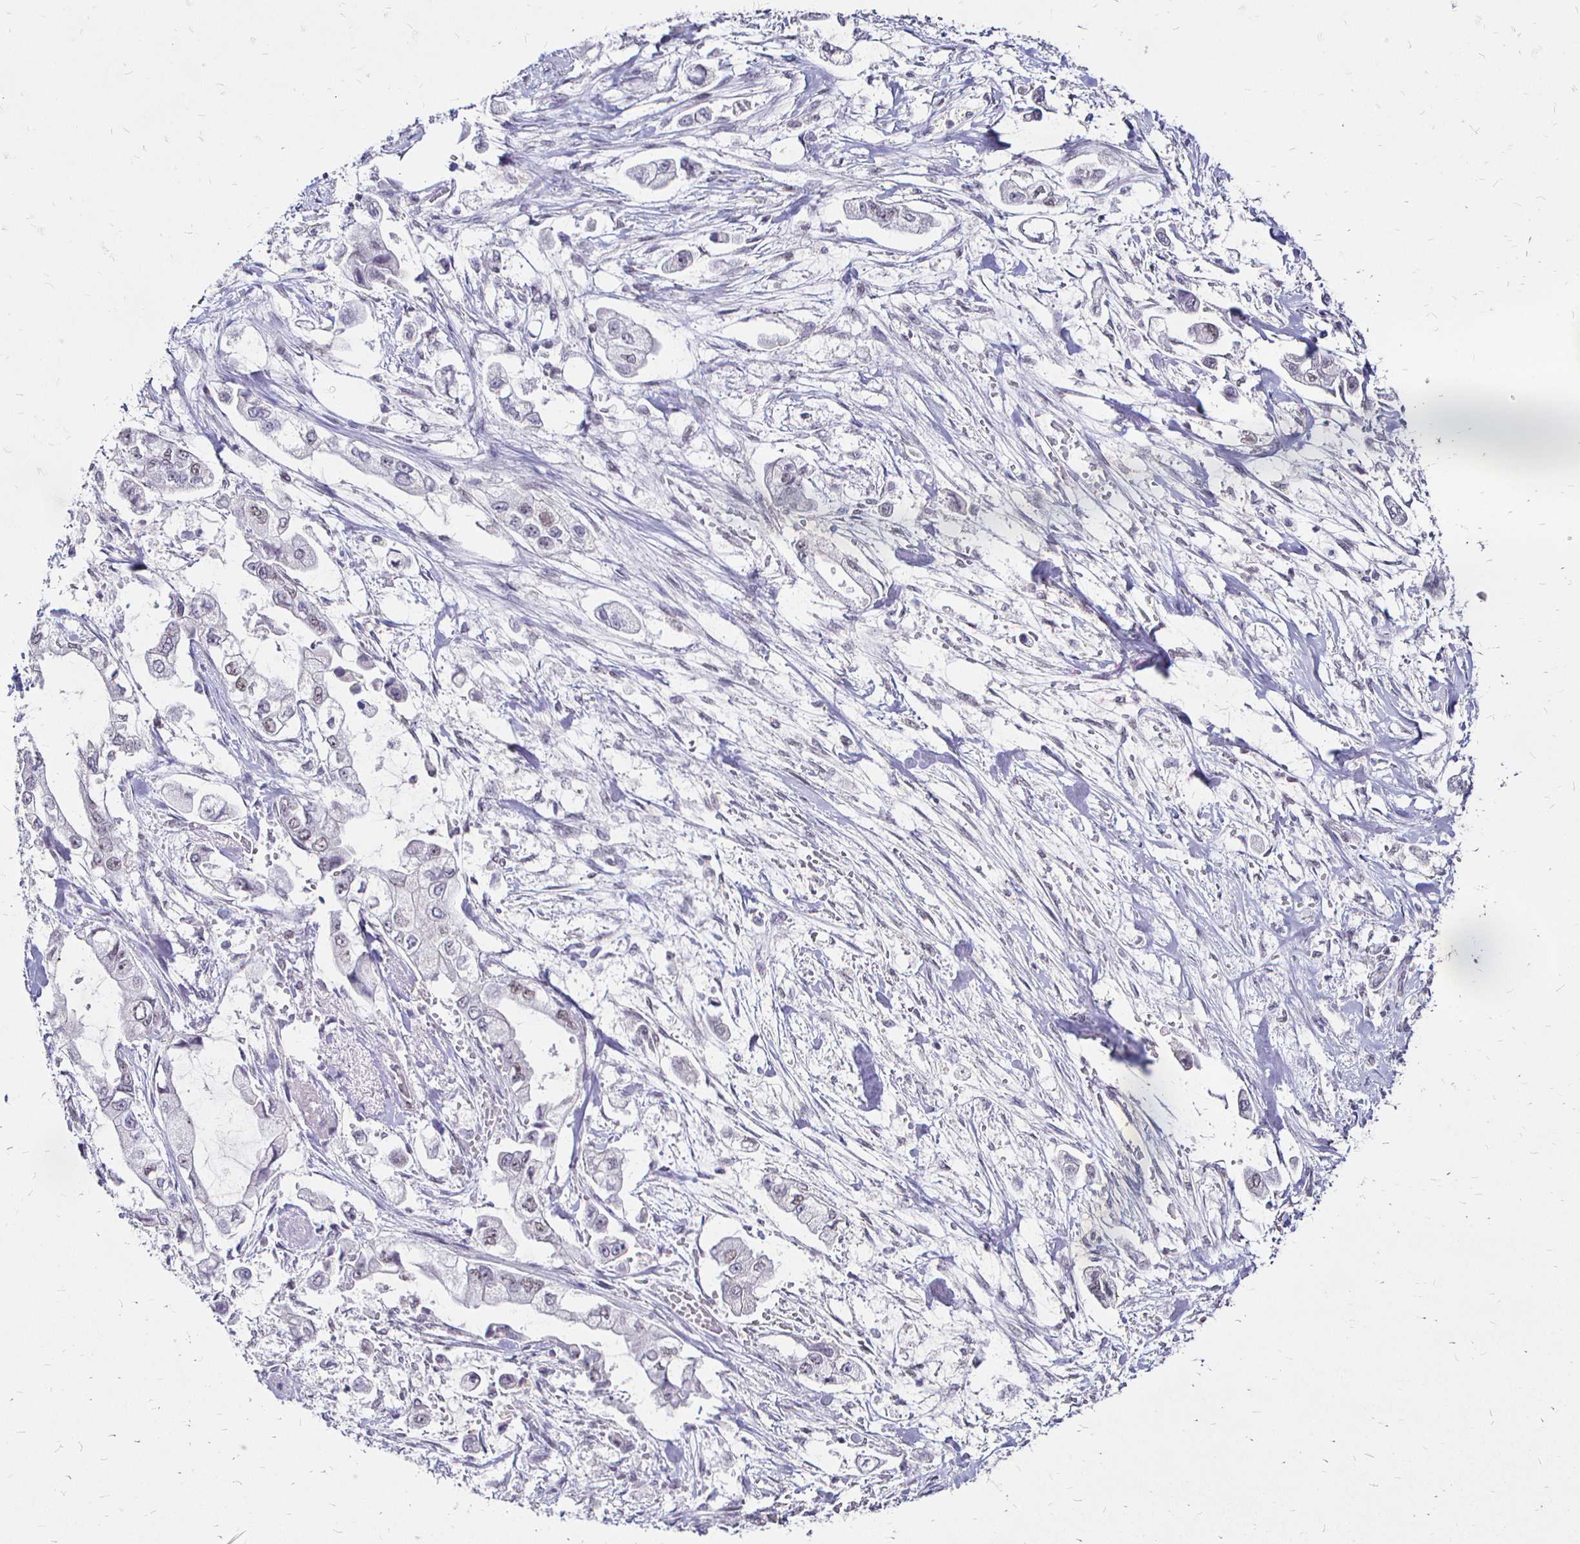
{"staining": {"intensity": "weak", "quantity": "<25%", "location": "nuclear"}, "tissue": "stomach cancer", "cell_type": "Tumor cells", "image_type": "cancer", "snomed": [{"axis": "morphology", "description": "Adenocarcinoma, NOS"}, {"axis": "topography", "description": "Stomach"}], "caption": "The immunohistochemistry histopathology image has no significant expression in tumor cells of adenocarcinoma (stomach) tissue.", "gene": "SIN3A", "patient": {"sex": "male", "age": 62}}